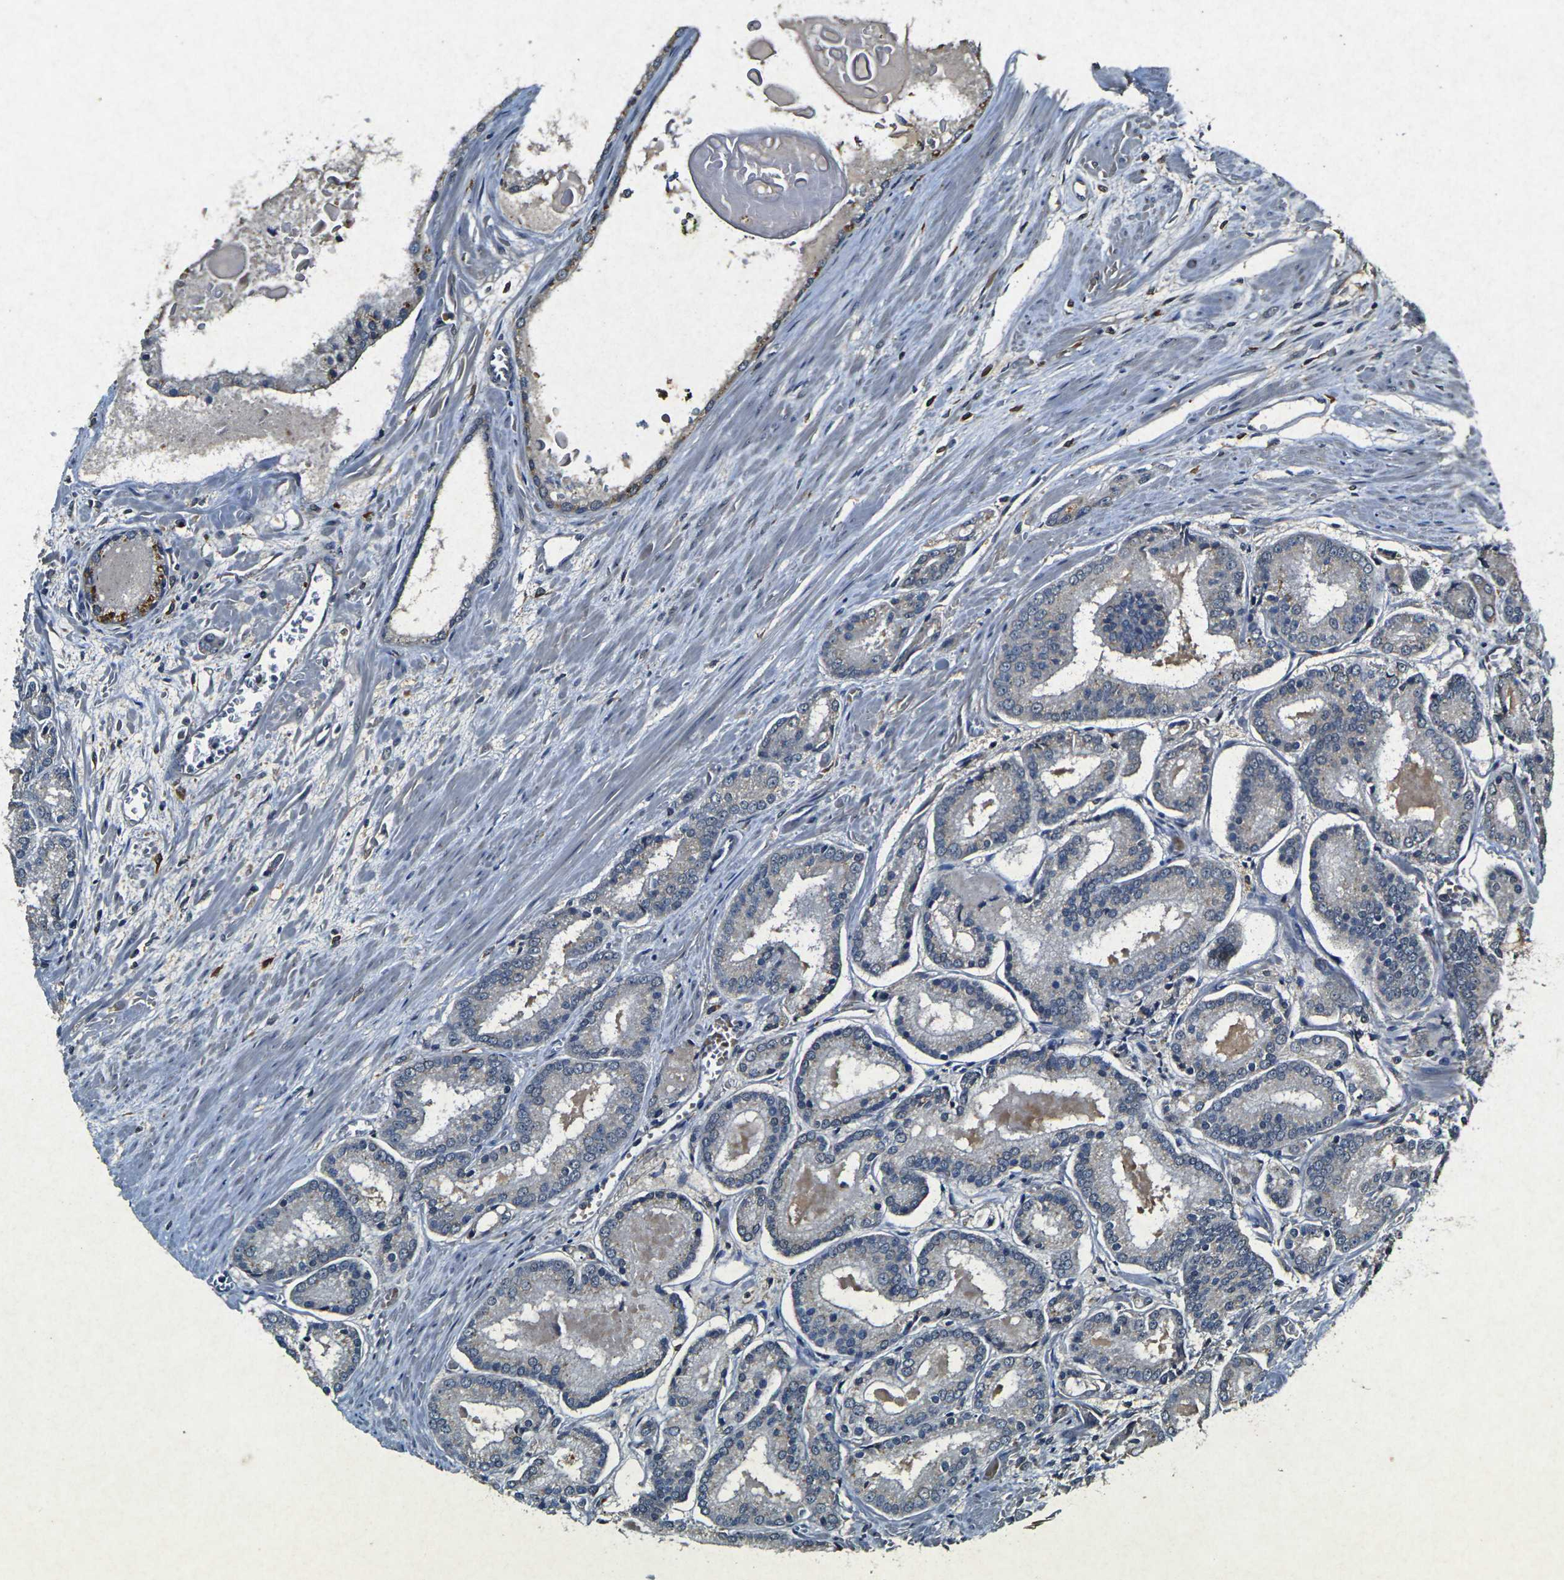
{"staining": {"intensity": "weak", "quantity": "<25%", "location": "cytoplasmic/membranous"}, "tissue": "prostate cancer", "cell_type": "Tumor cells", "image_type": "cancer", "snomed": [{"axis": "morphology", "description": "Adenocarcinoma, Low grade"}, {"axis": "topography", "description": "Prostate"}], "caption": "There is no significant staining in tumor cells of prostate low-grade adenocarcinoma.", "gene": "RGMA", "patient": {"sex": "male", "age": 59}}